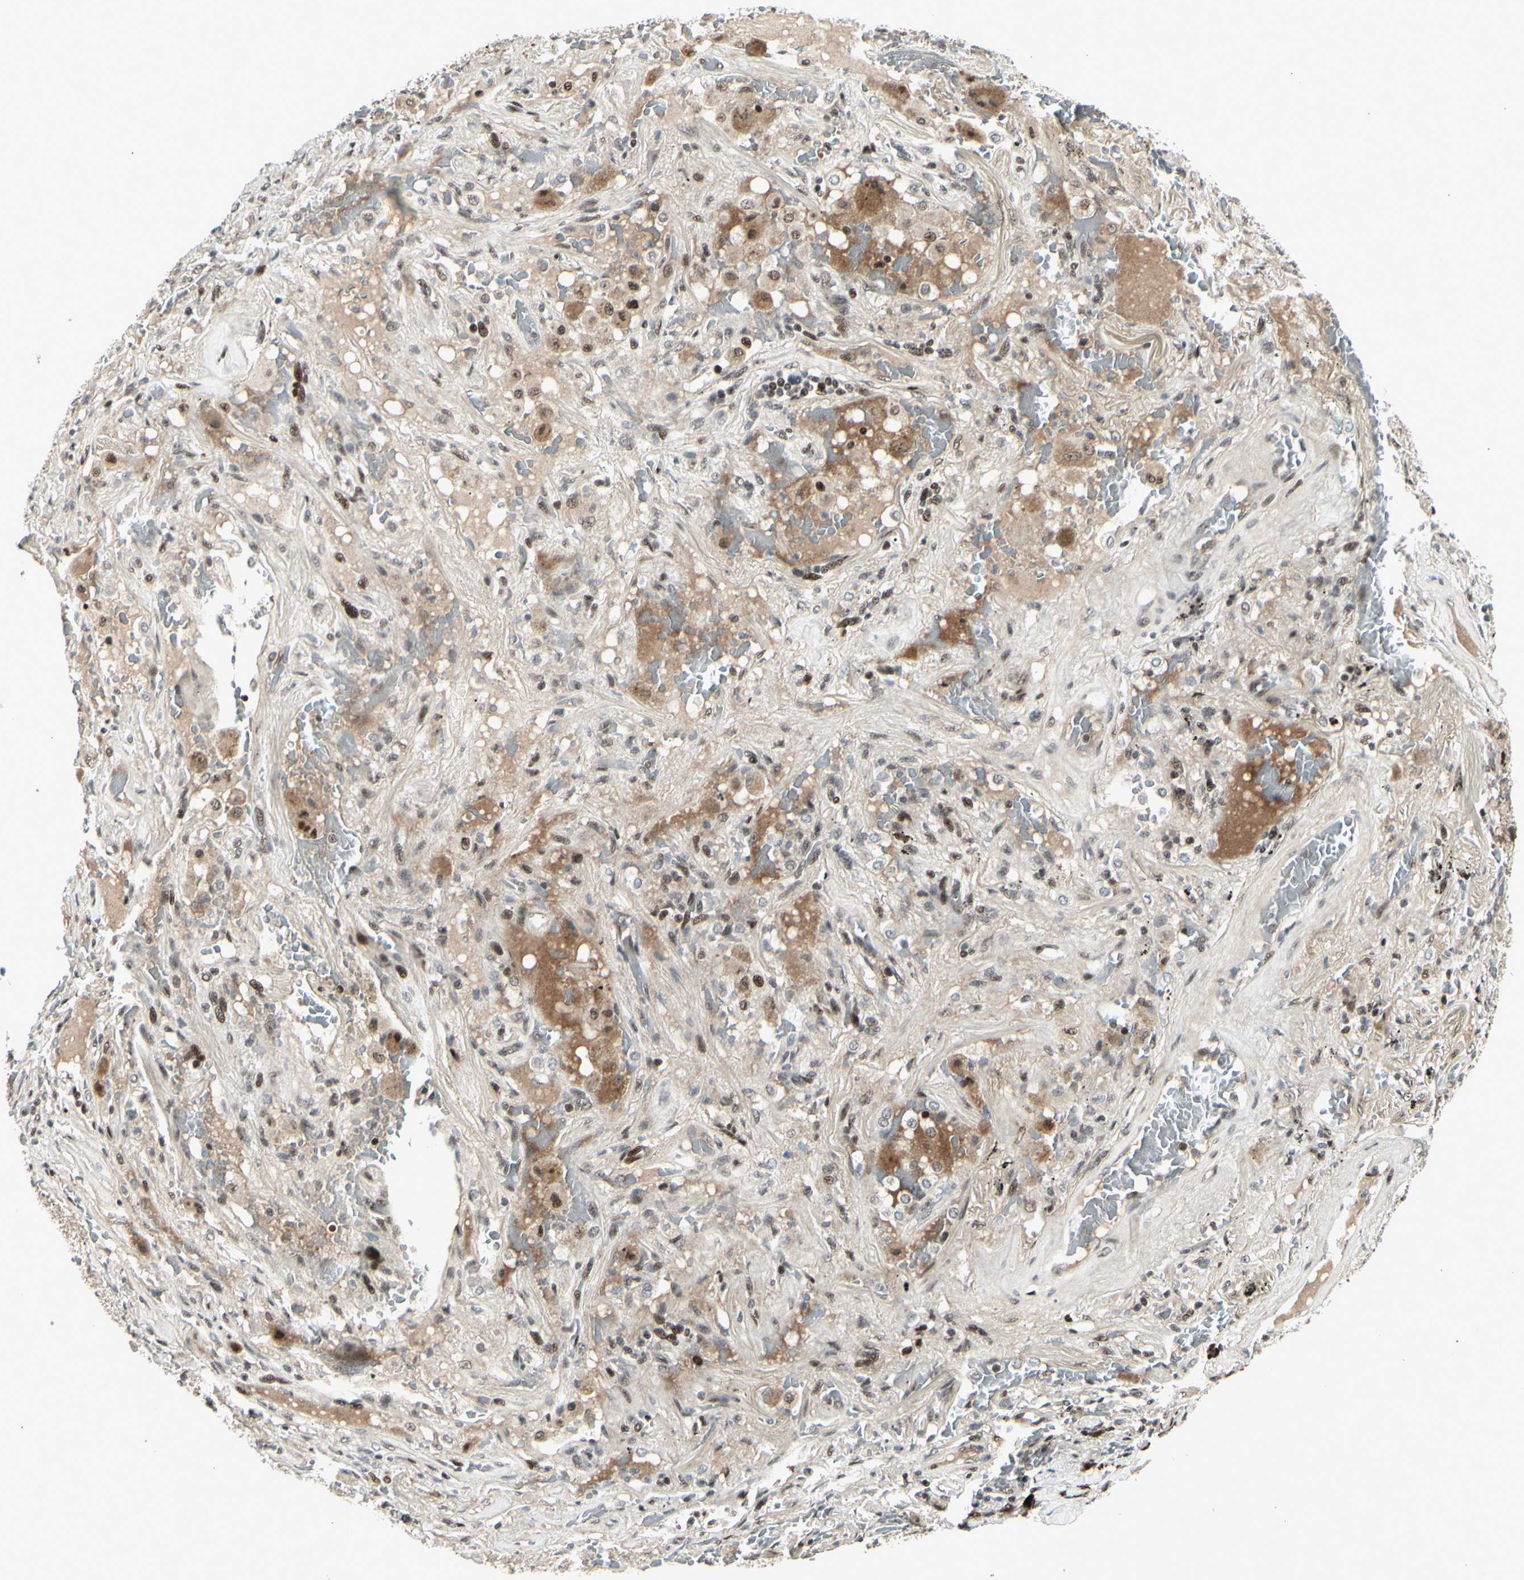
{"staining": {"intensity": "moderate", "quantity": "<25%", "location": "nuclear"}, "tissue": "lung cancer", "cell_type": "Tumor cells", "image_type": "cancer", "snomed": [{"axis": "morphology", "description": "Squamous cell carcinoma, NOS"}, {"axis": "topography", "description": "Lung"}], "caption": "IHC staining of squamous cell carcinoma (lung), which exhibits low levels of moderate nuclear staining in about <25% of tumor cells indicating moderate nuclear protein positivity. The staining was performed using DAB (brown) for protein detection and nuclei were counterstained in hematoxylin (blue).", "gene": "FOXJ2", "patient": {"sex": "male", "age": 57}}